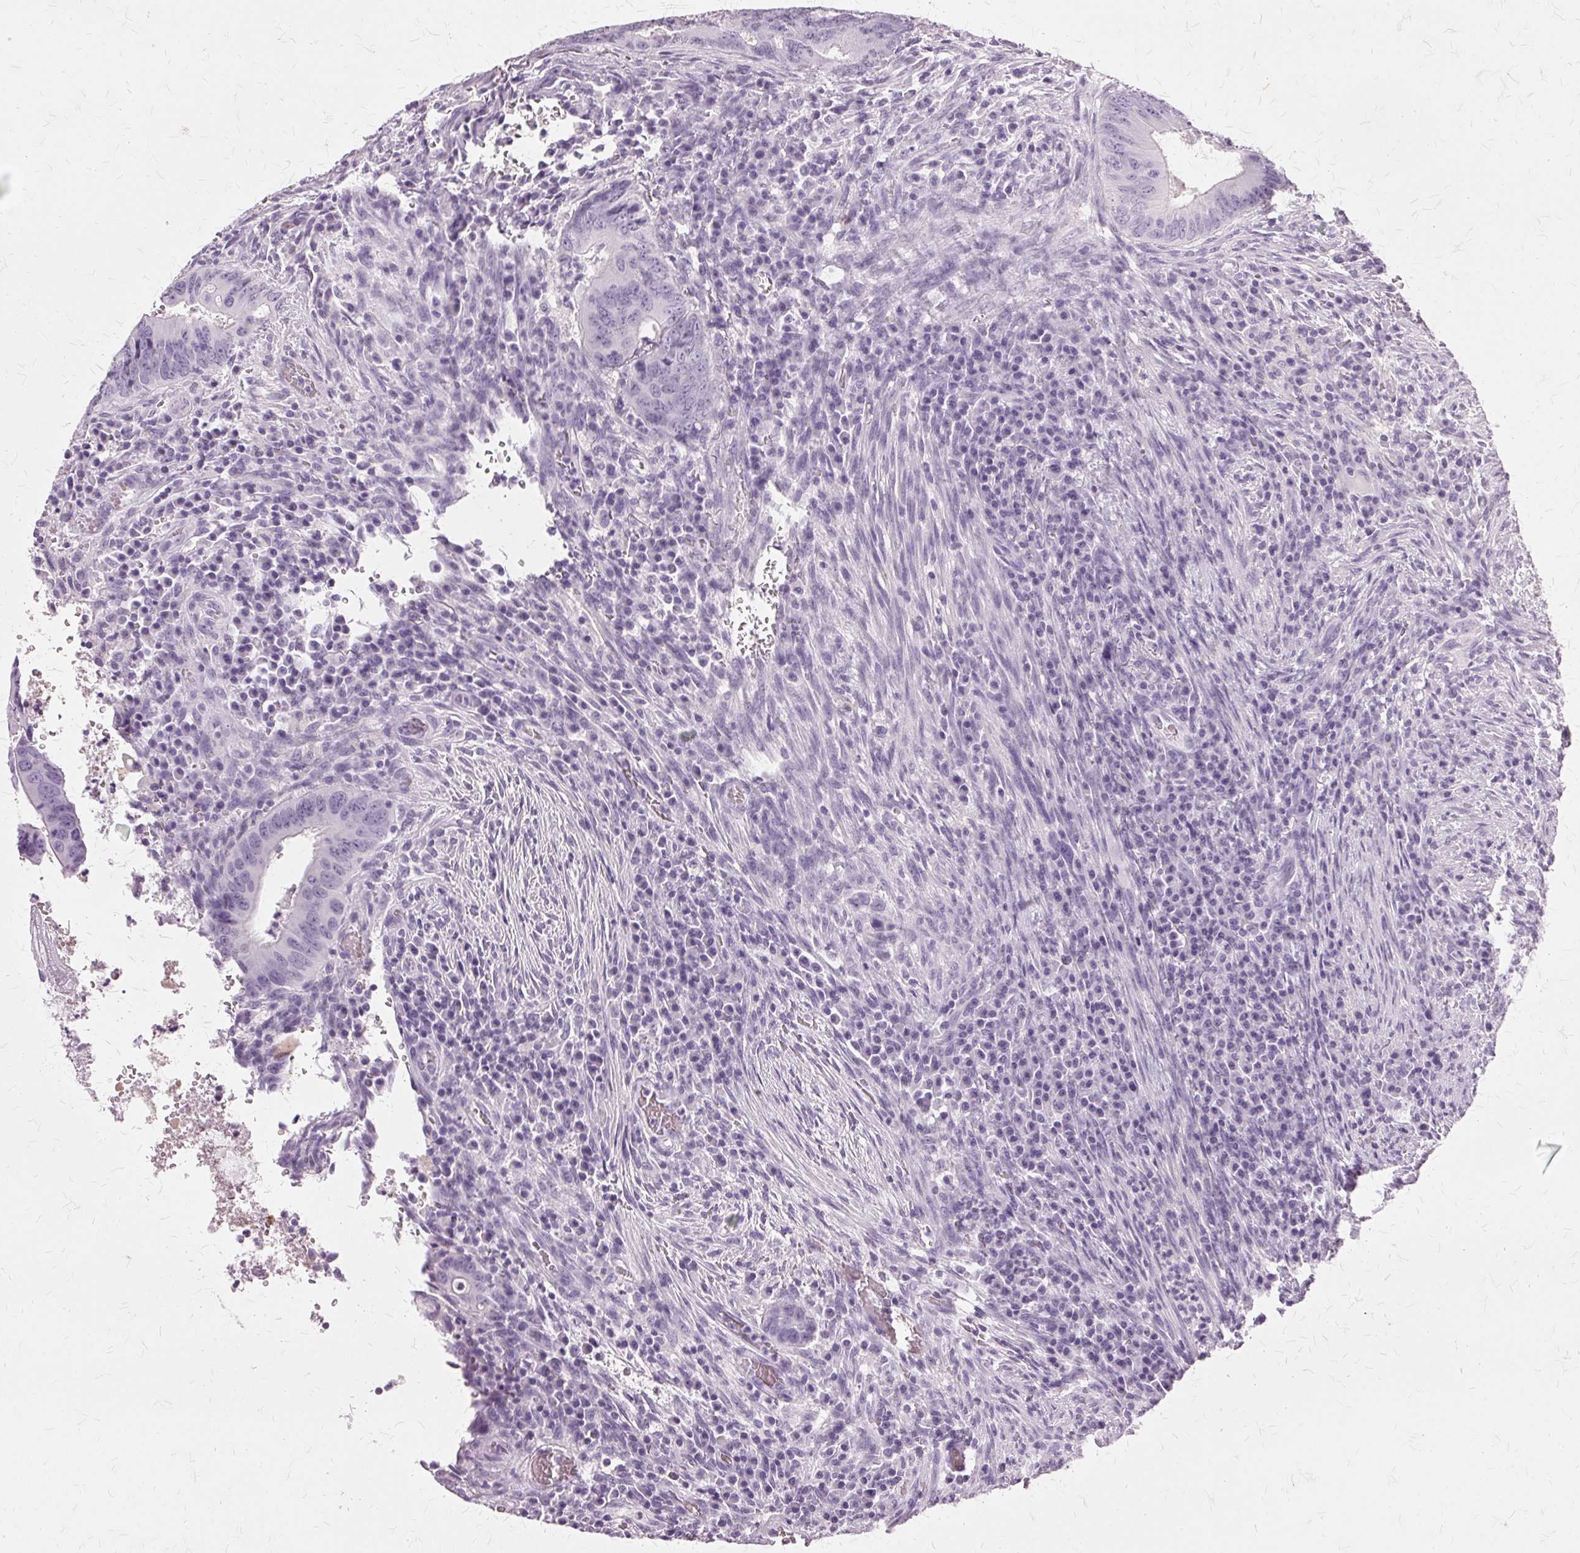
{"staining": {"intensity": "negative", "quantity": "none", "location": "none"}, "tissue": "colorectal cancer", "cell_type": "Tumor cells", "image_type": "cancer", "snomed": [{"axis": "morphology", "description": "Adenocarcinoma, NOS"}, {"axis": "topography", "description": "Colon"}], "caption": "Photomicrograph shows no protein staining in tumor cells of colorectal cancer tissue.", "gene": "SLC45A3", "patient": {"sex": "female", "age": 74}}